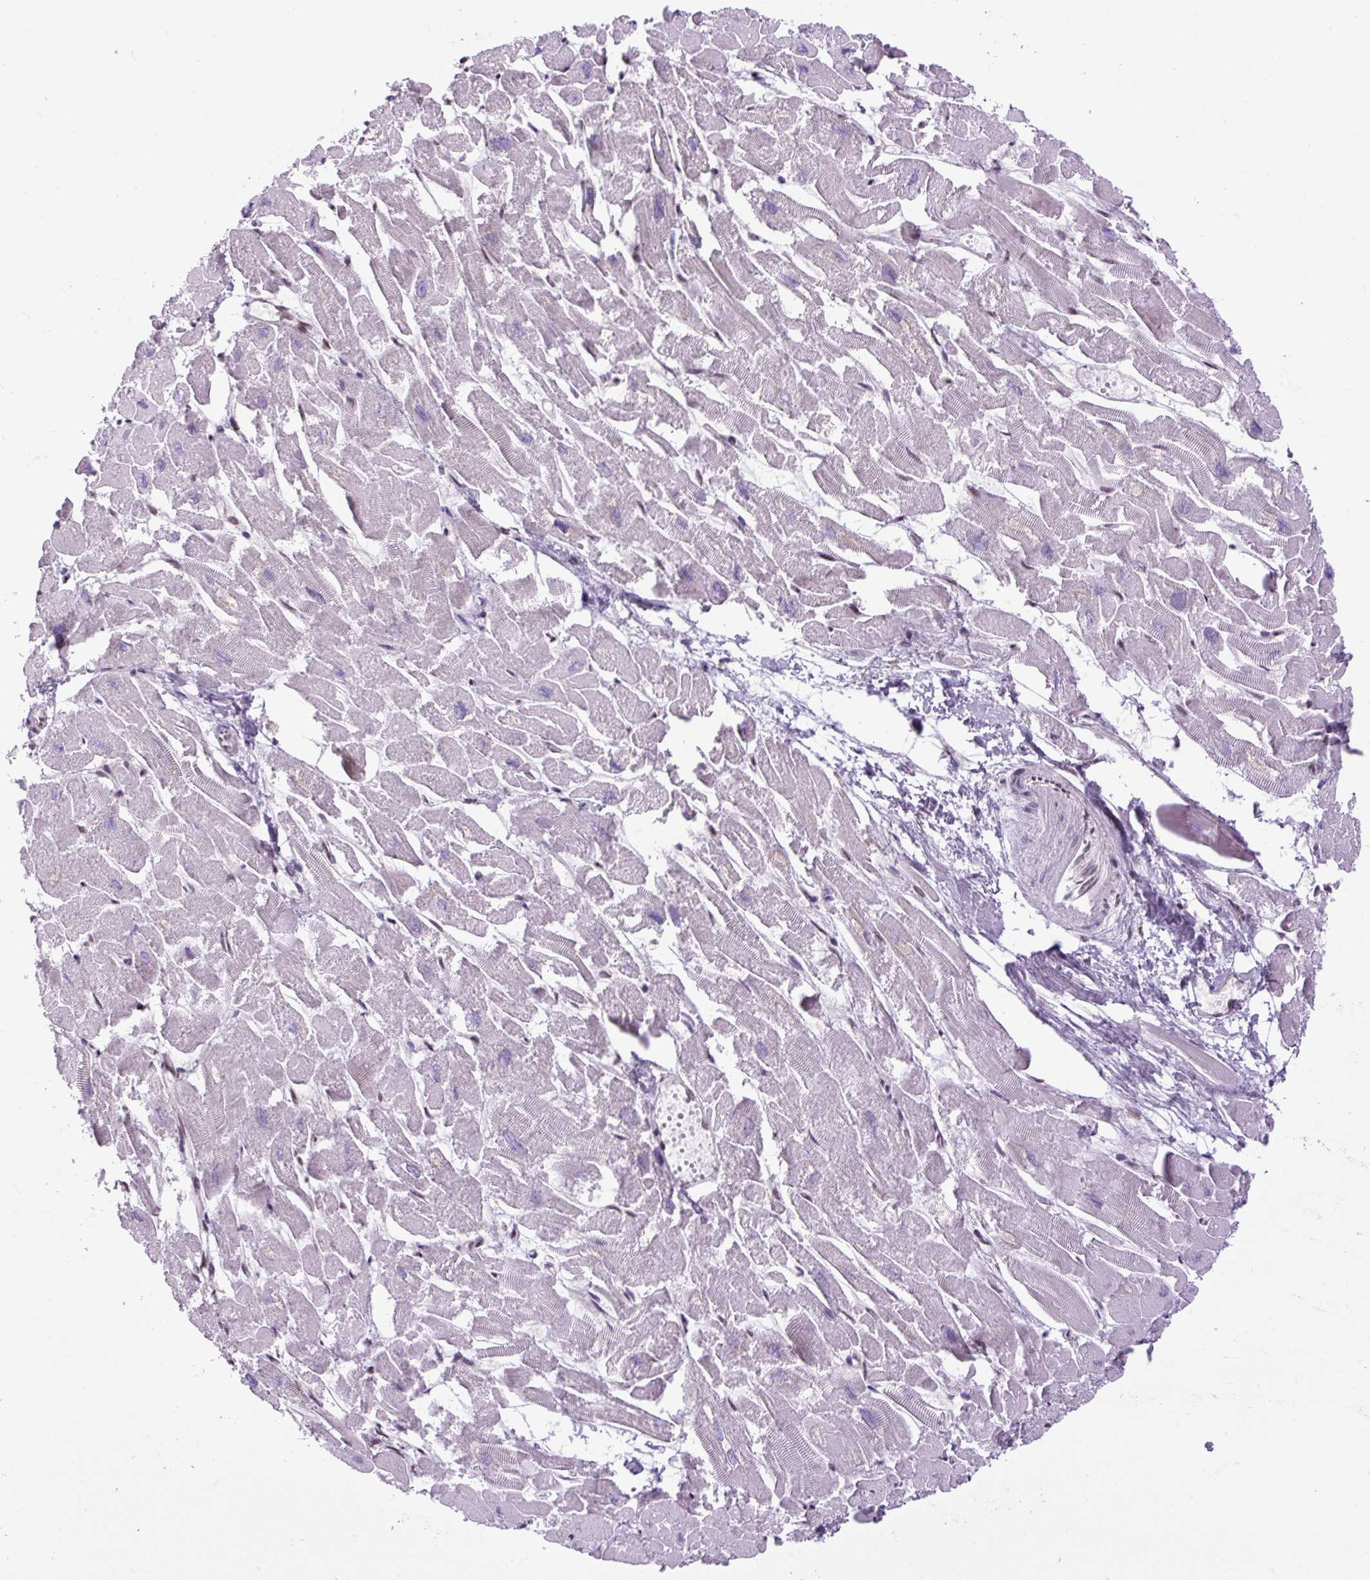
{"staining": {"intensity": "moderate", "quantity": "25%-75%", "location": "cytoplasmic/membranous,nuclear"}, "tissue": "heart muscle", "cell_type": "Cardiomyocytes", "image_type": "normal", "snomed": [{"axis": "morphology", "description": "Normal tissue, NOS"}, {"axis": "topography", "description": "Heart"}], "caption": "Protein analysis of benign heart muscle reveals moderate cytoplasmic/membranous,nuclear expression in approximately 25%-75% of cardiomyocytes.", "gene": "SMC5", "patient": {"sex": "male", "age": 54}}